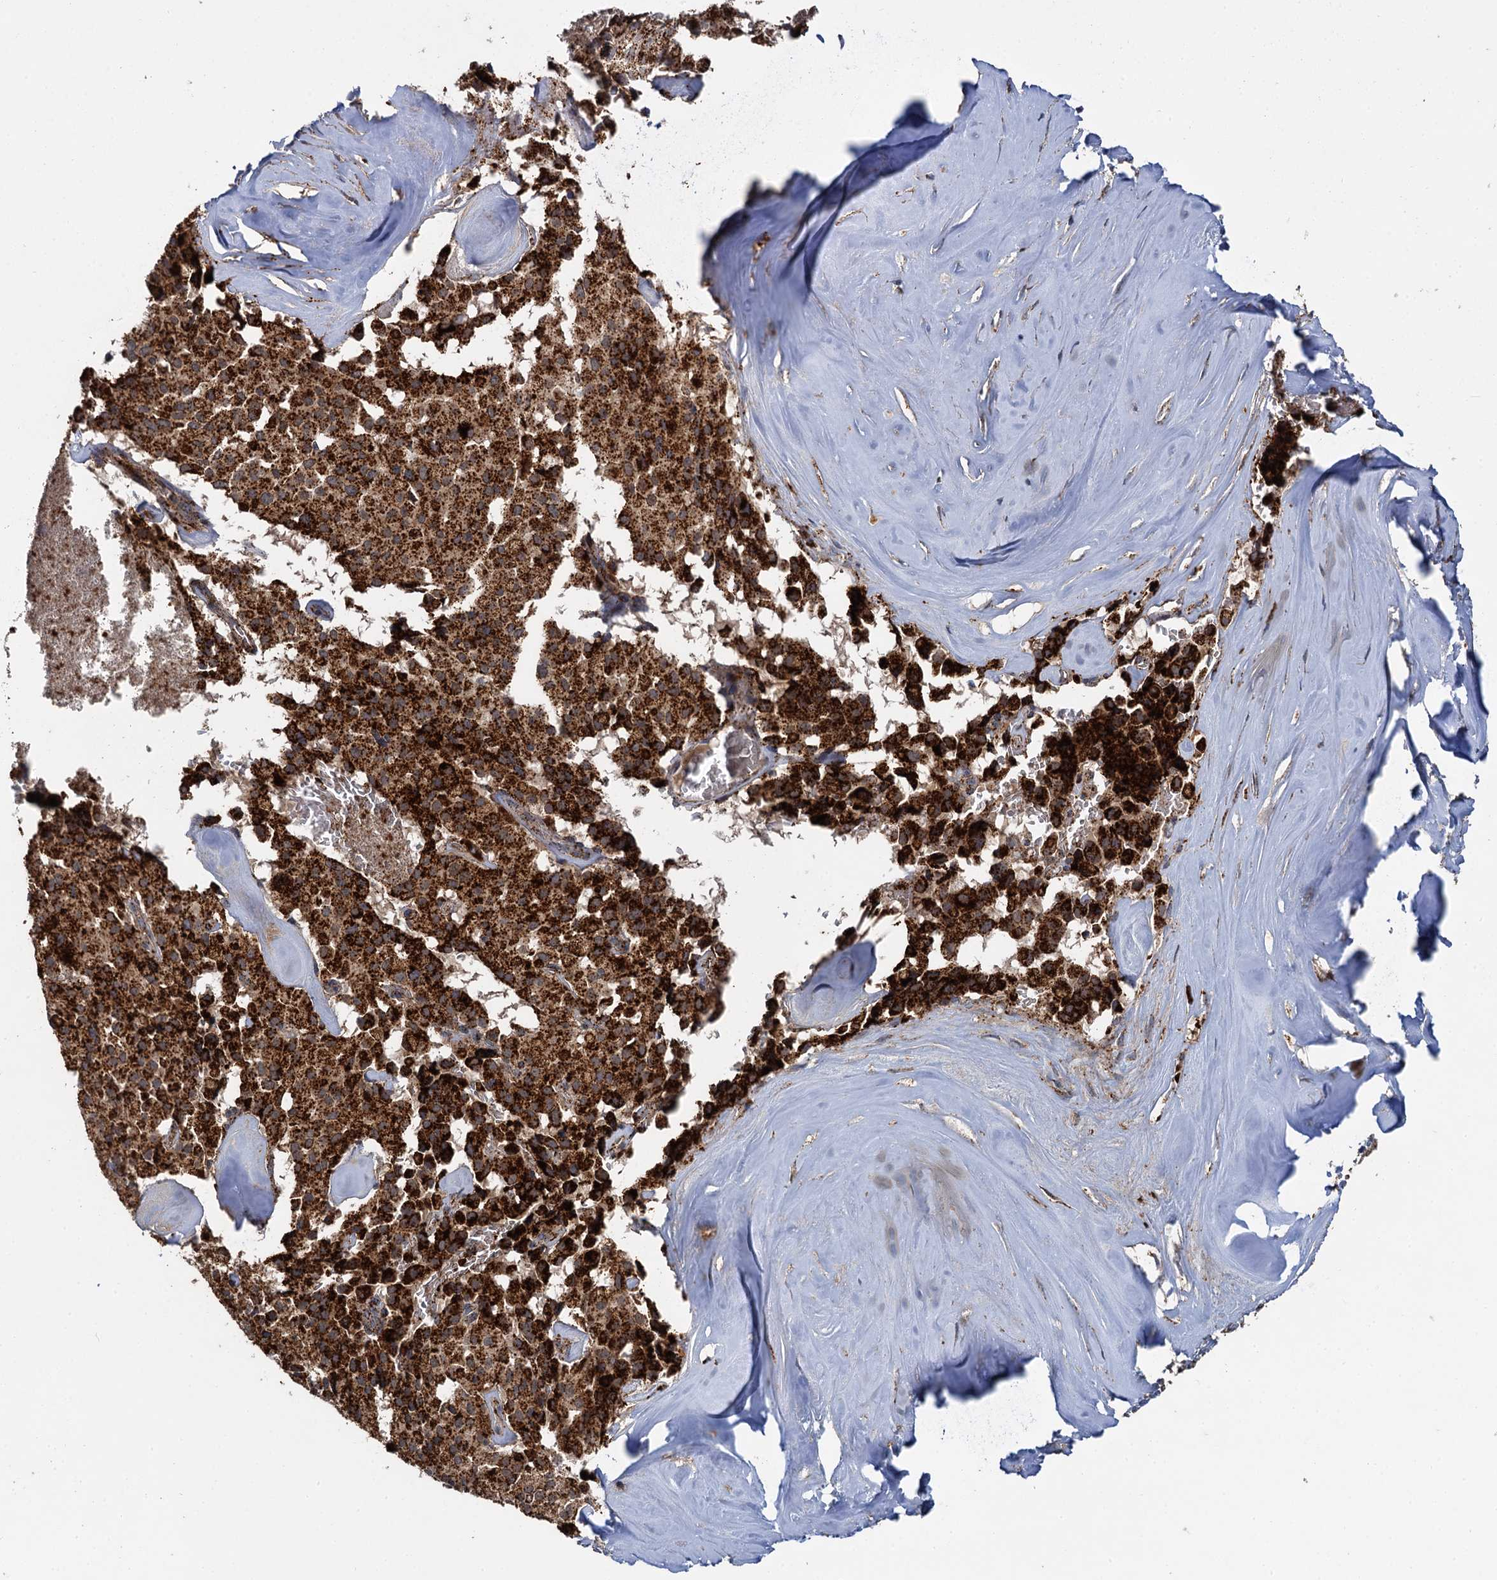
{"staining": {"intensity": "strong", "quantity": ">75%", "location": "cytoplasmic/membranous"}, "tissue": "pancreatic cancer", "cell_type": "Tumor cells", "image_type": "cancer", "snomed": [{"axis": "morphology", "description": "Adenocarcinoma, NOS"}, {"axis": "topography", "description": "Pancreas"}], "caption": "A high amount of strong cytoplasmic/membranous expression is identified in about >75% of tumor cells in pancreatic adenocarcinoma tissue.", "gene": "GBA1", "patient": {"sex": "male", "age": 65}}